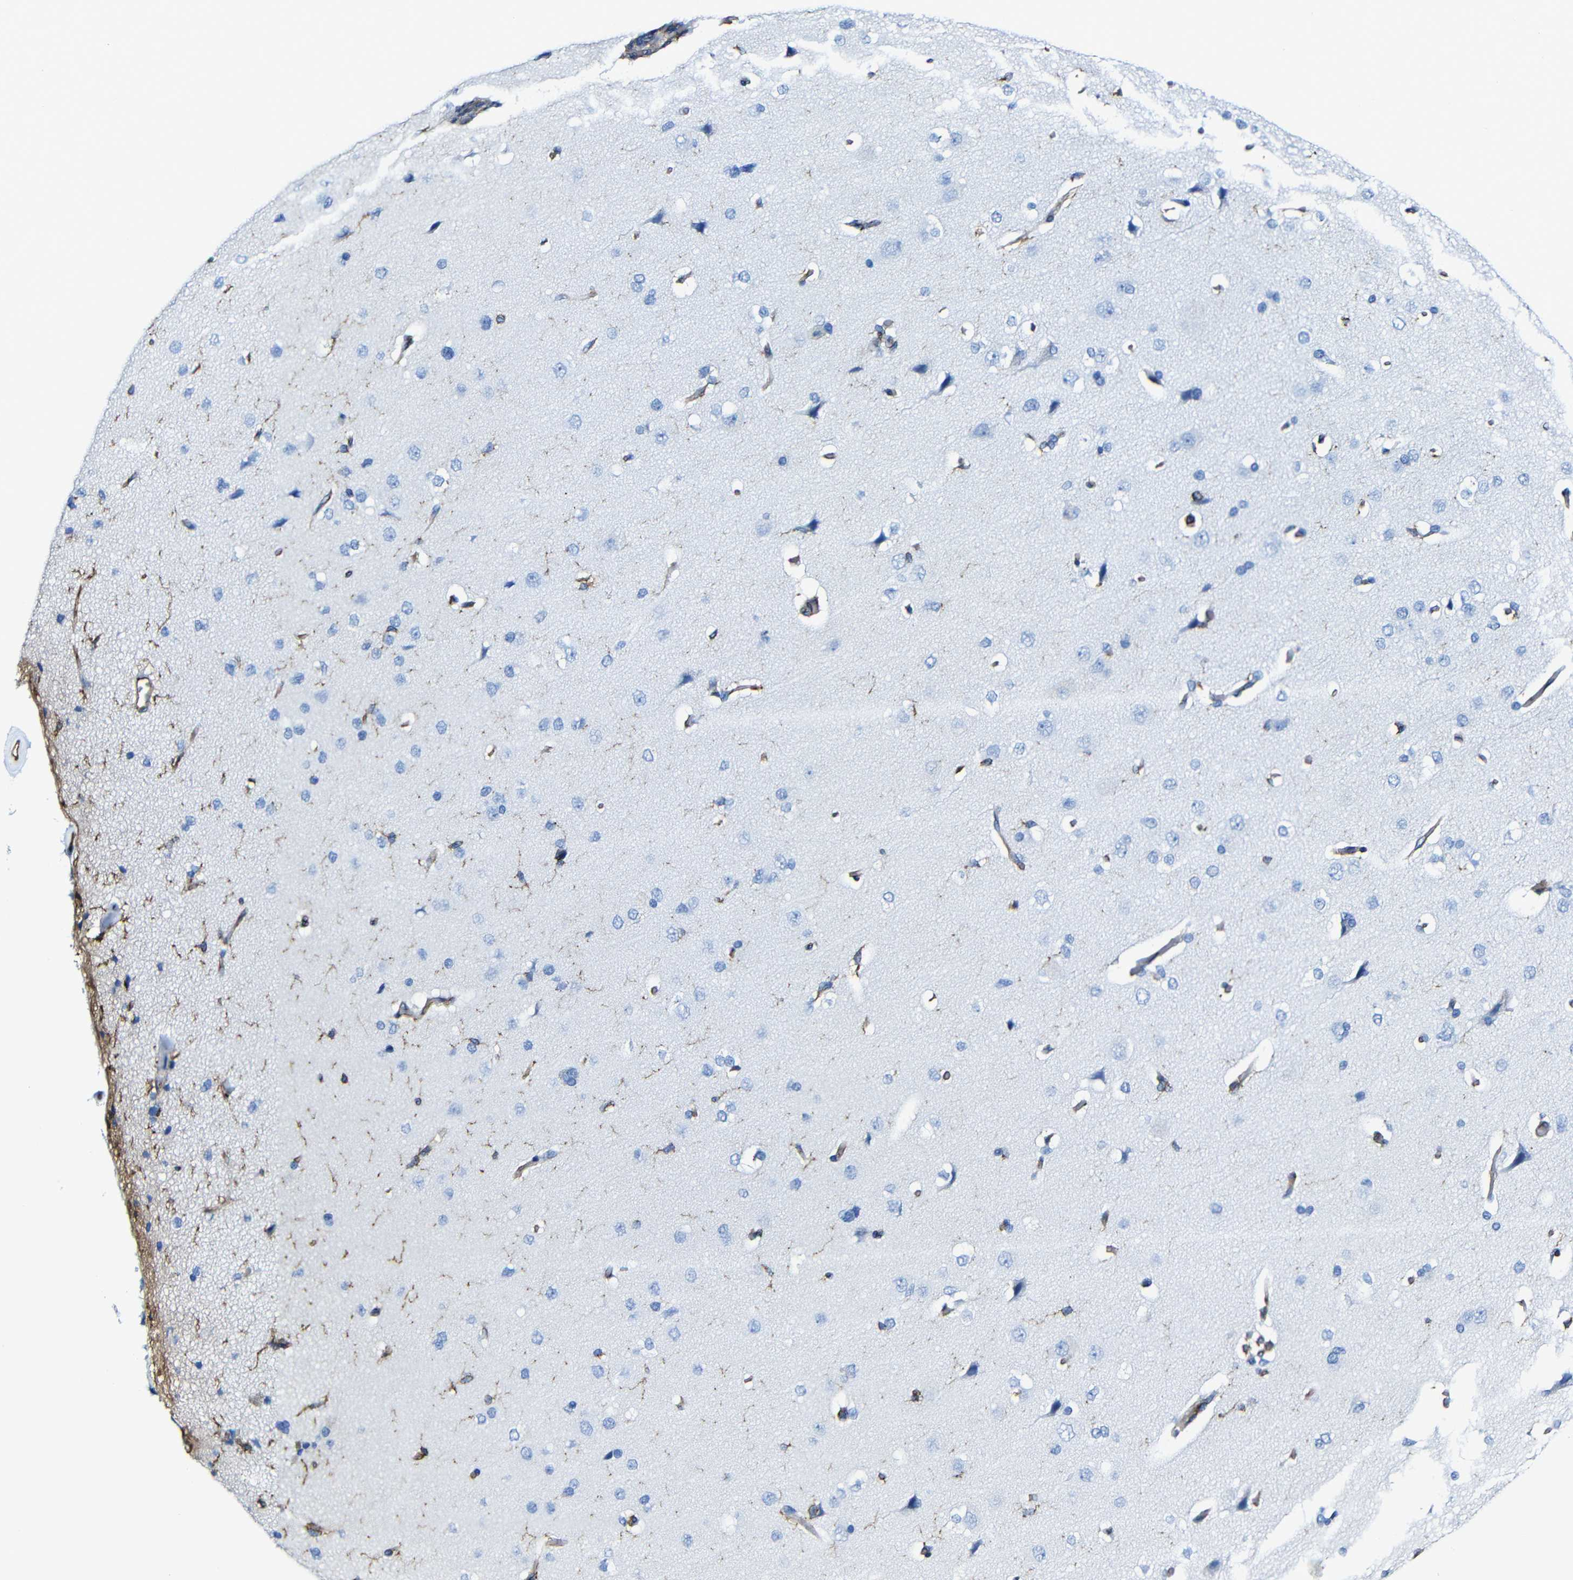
{"staining": {"intensity": "moderate", "quantity": "<25%", "location": "cytoplasmic/membranous"}, "tissue": "cerebral cortex", "cell_type": "Endothelial cells", "image_type": "normal", "snomed": [{"axis": "morphology", "description": "Normal tissue, NOS"}, {"axis": "topography", "description": "Cerebral cortex"}], "caption": "Immunohistochemistry staining of unremarkable cerebral cortex, which shows low levels of moderate cytoplasmic/membranous expression in about <25% of endothelial cells indicating moderate cytoplasmic/membranous protein positivity. The staining was performed using DAB (3,3'-diaminobenzidine) (brown) for protein detection and nuclei were counterstained in hematoxylin (blue).", "gene": "MSN", "patient": {"sex": "male", "age": 62}}